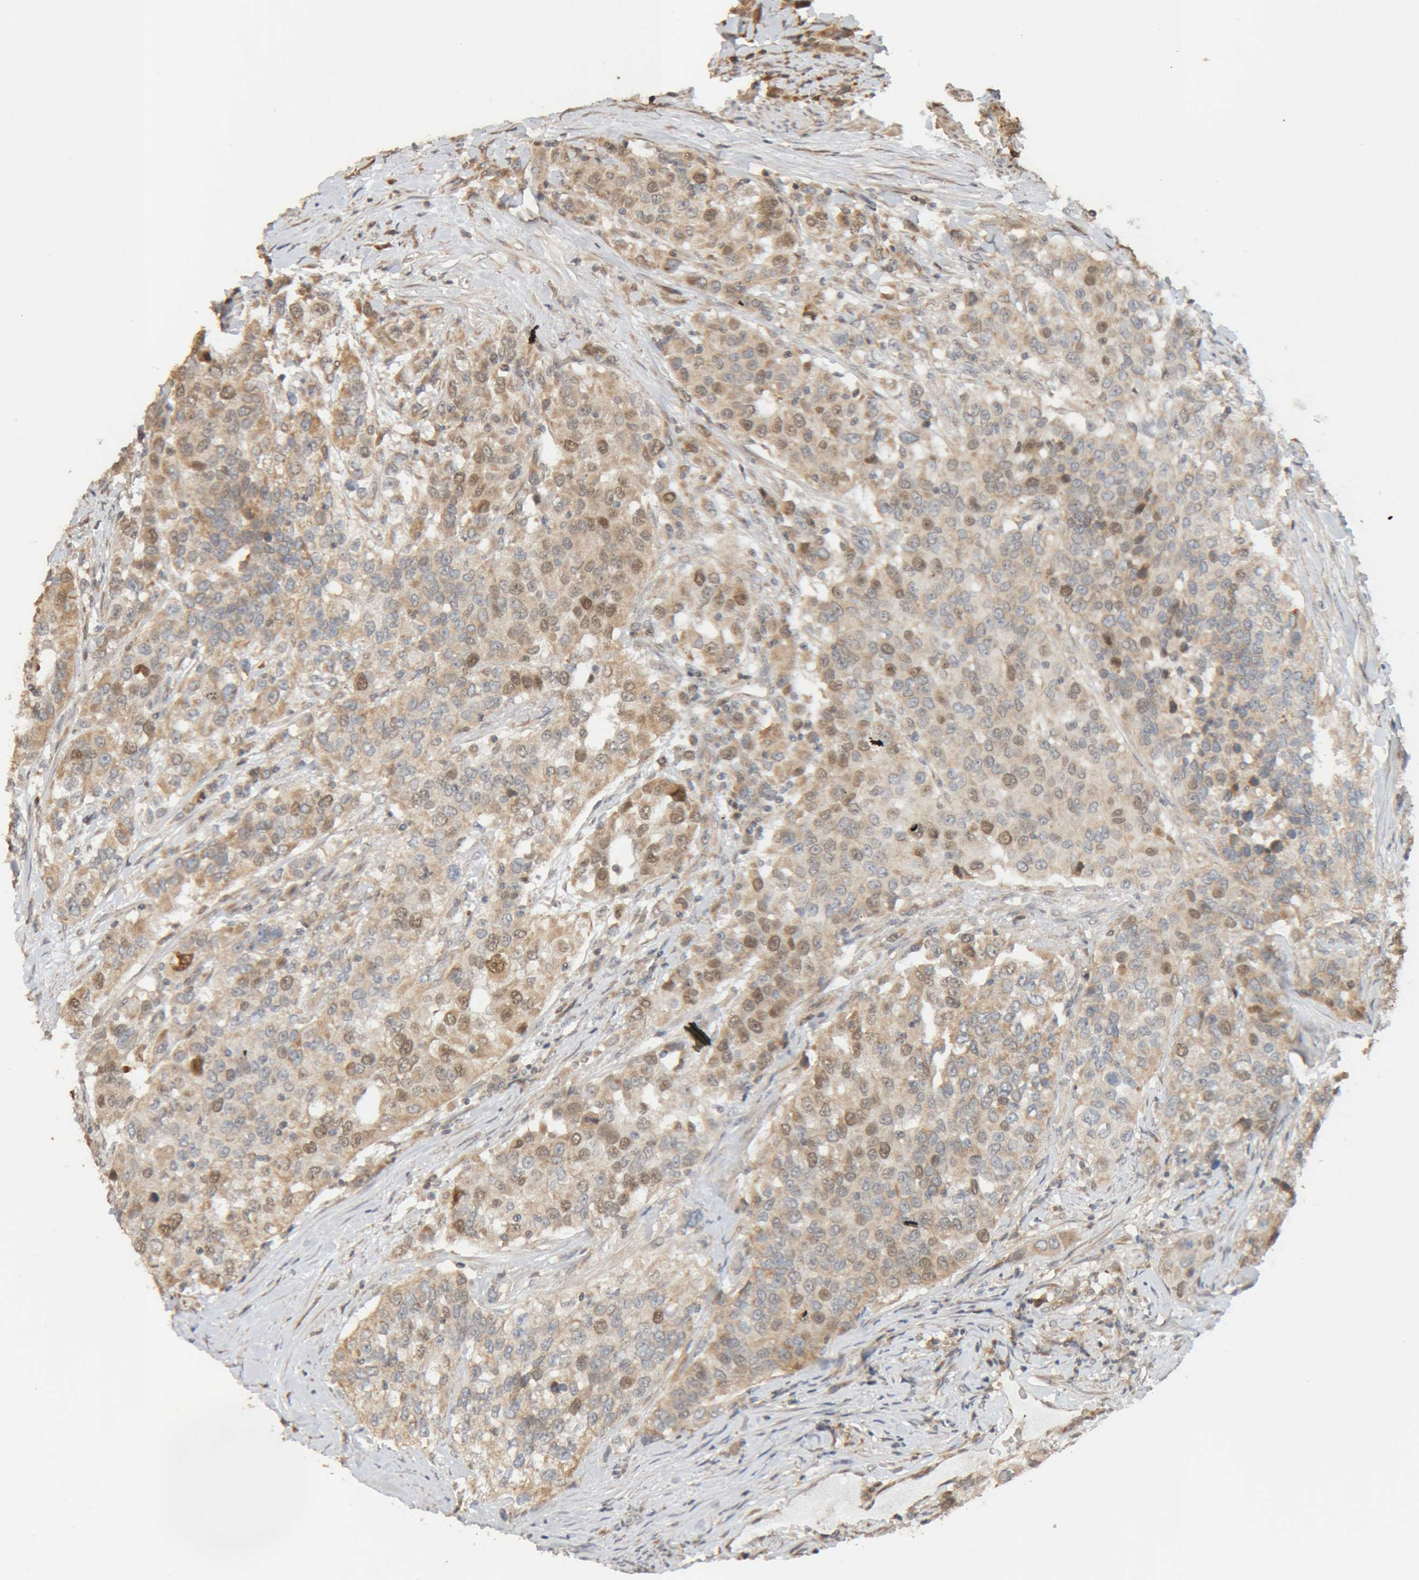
{"staining": {"intensity": "weak", "quantity": "25%-75%", "location": "cytoplasmic/membranous,nuclear"}, "tissue": "urothelial cancer", "cell_type": "Tumor cells", "image_type": "cancer", "snomed": [{"axis": "morphology", "description": "Urothelial carcinoma, High grade"}, {"axis": "topography", "description": "Urinary bladder"}], "caption": "This histopathology image shows high-grade urothelial carcinoma stained with immunohistochemistry to label a protein in brown. The cytoplasmic/membranous and nuclear of tumor cells show weak positivity for the protein. Nuclei are counter-stained blue.", "gene": "GINS4", "patient": {"sex": "female", "age": 80}}